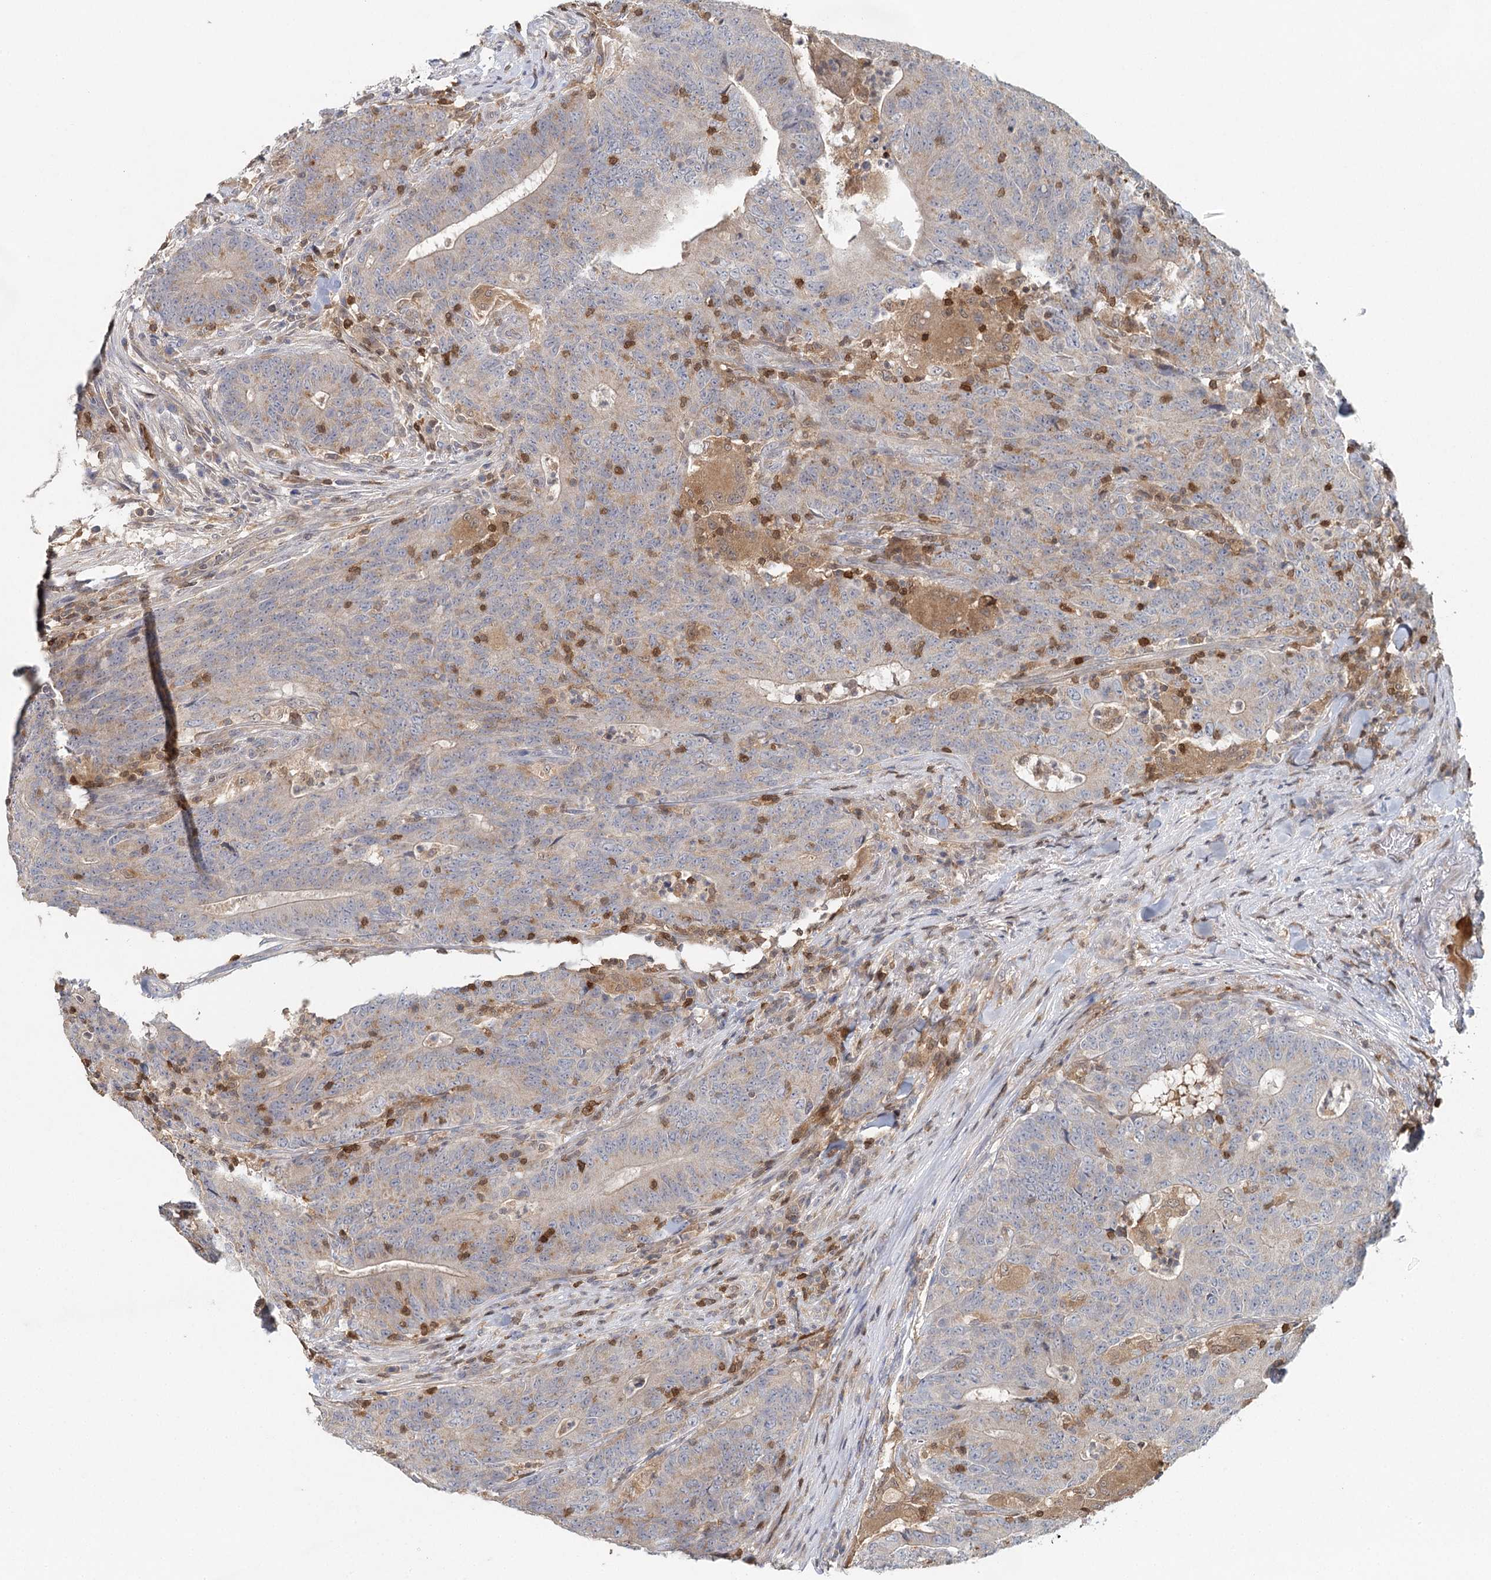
{"staining": {"intensity": "weak", "quantity": "<25%", "location": "cytoplasmic/membranous"}, "tissue": "colorectal cancer", "cell_type": "Tumor cells", "image_type": "cancer", "snomed": [{"axis": "morphology", "description": "Normal tissue, NOS"}, {"axis": "morphology", "description": "Adenocarcinoma, NOS"}, {"axis": "topography", "description": "Colon"}], "caption": "Immunohistochemical staining of colorectal adenocarcinoma reveals no significant expression in tumor cells.", "gene": "SLC41A2", "patient": {"sex": "female", "age": 75}}